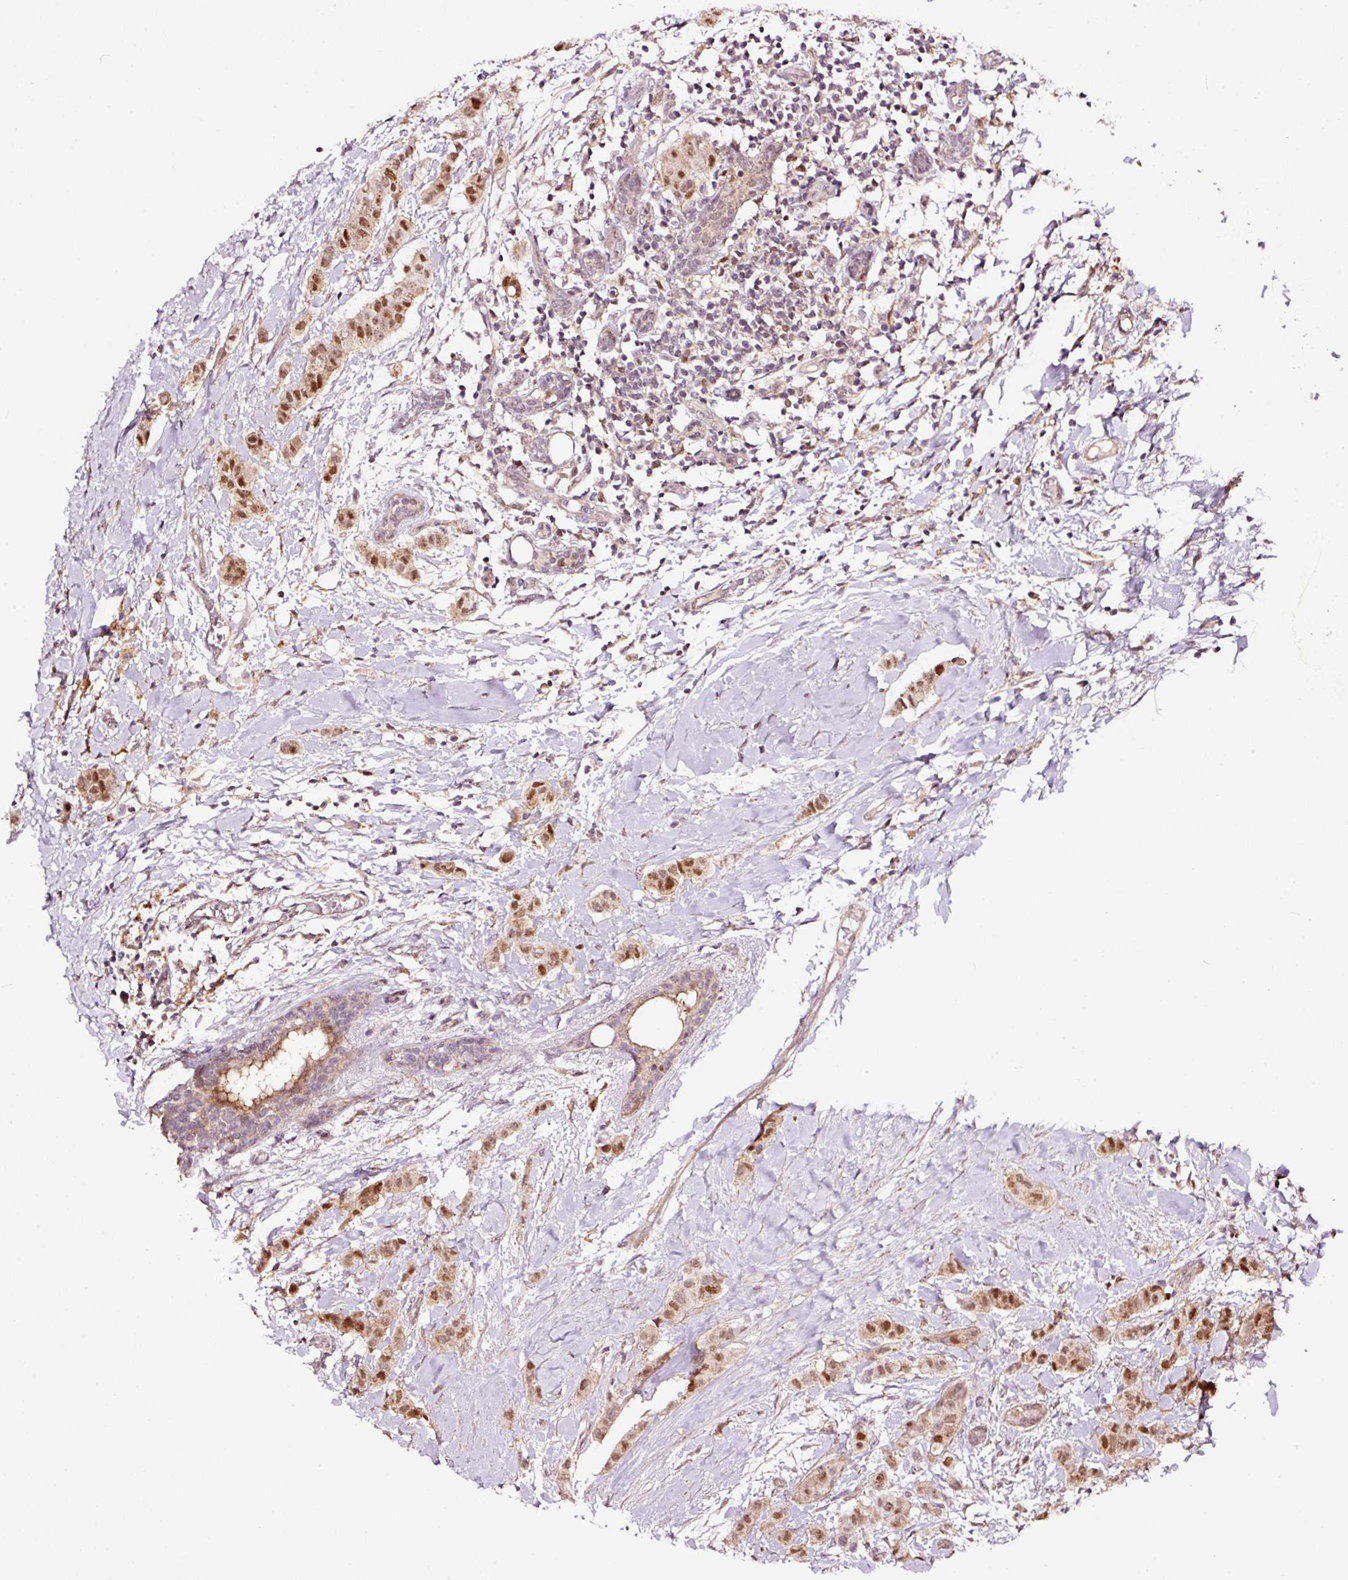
{"staining": {"intensity": "moderate", "quantity": ">75%", "location": "nuclear"}, "tissue": "breast cancer", "cell_type": "Tumor cells", "image_type": "cancer", "snomed": [{"axis": "morphology", "description": "Duct carcinoma"}, {"axis": "topography", "description": "Breast"}], "caption": "Immunohistochemical staining of human invasive ductal carcinoma (breast) demonstrates medium levels of moderate nuclear positivity in about >75% of tumor cells. Immunohistochemistry stains the protein of interest in brown and the nuclei are stained blue.", "gene": "RFC4", "patient": {"sex": "female", "age": 40}}